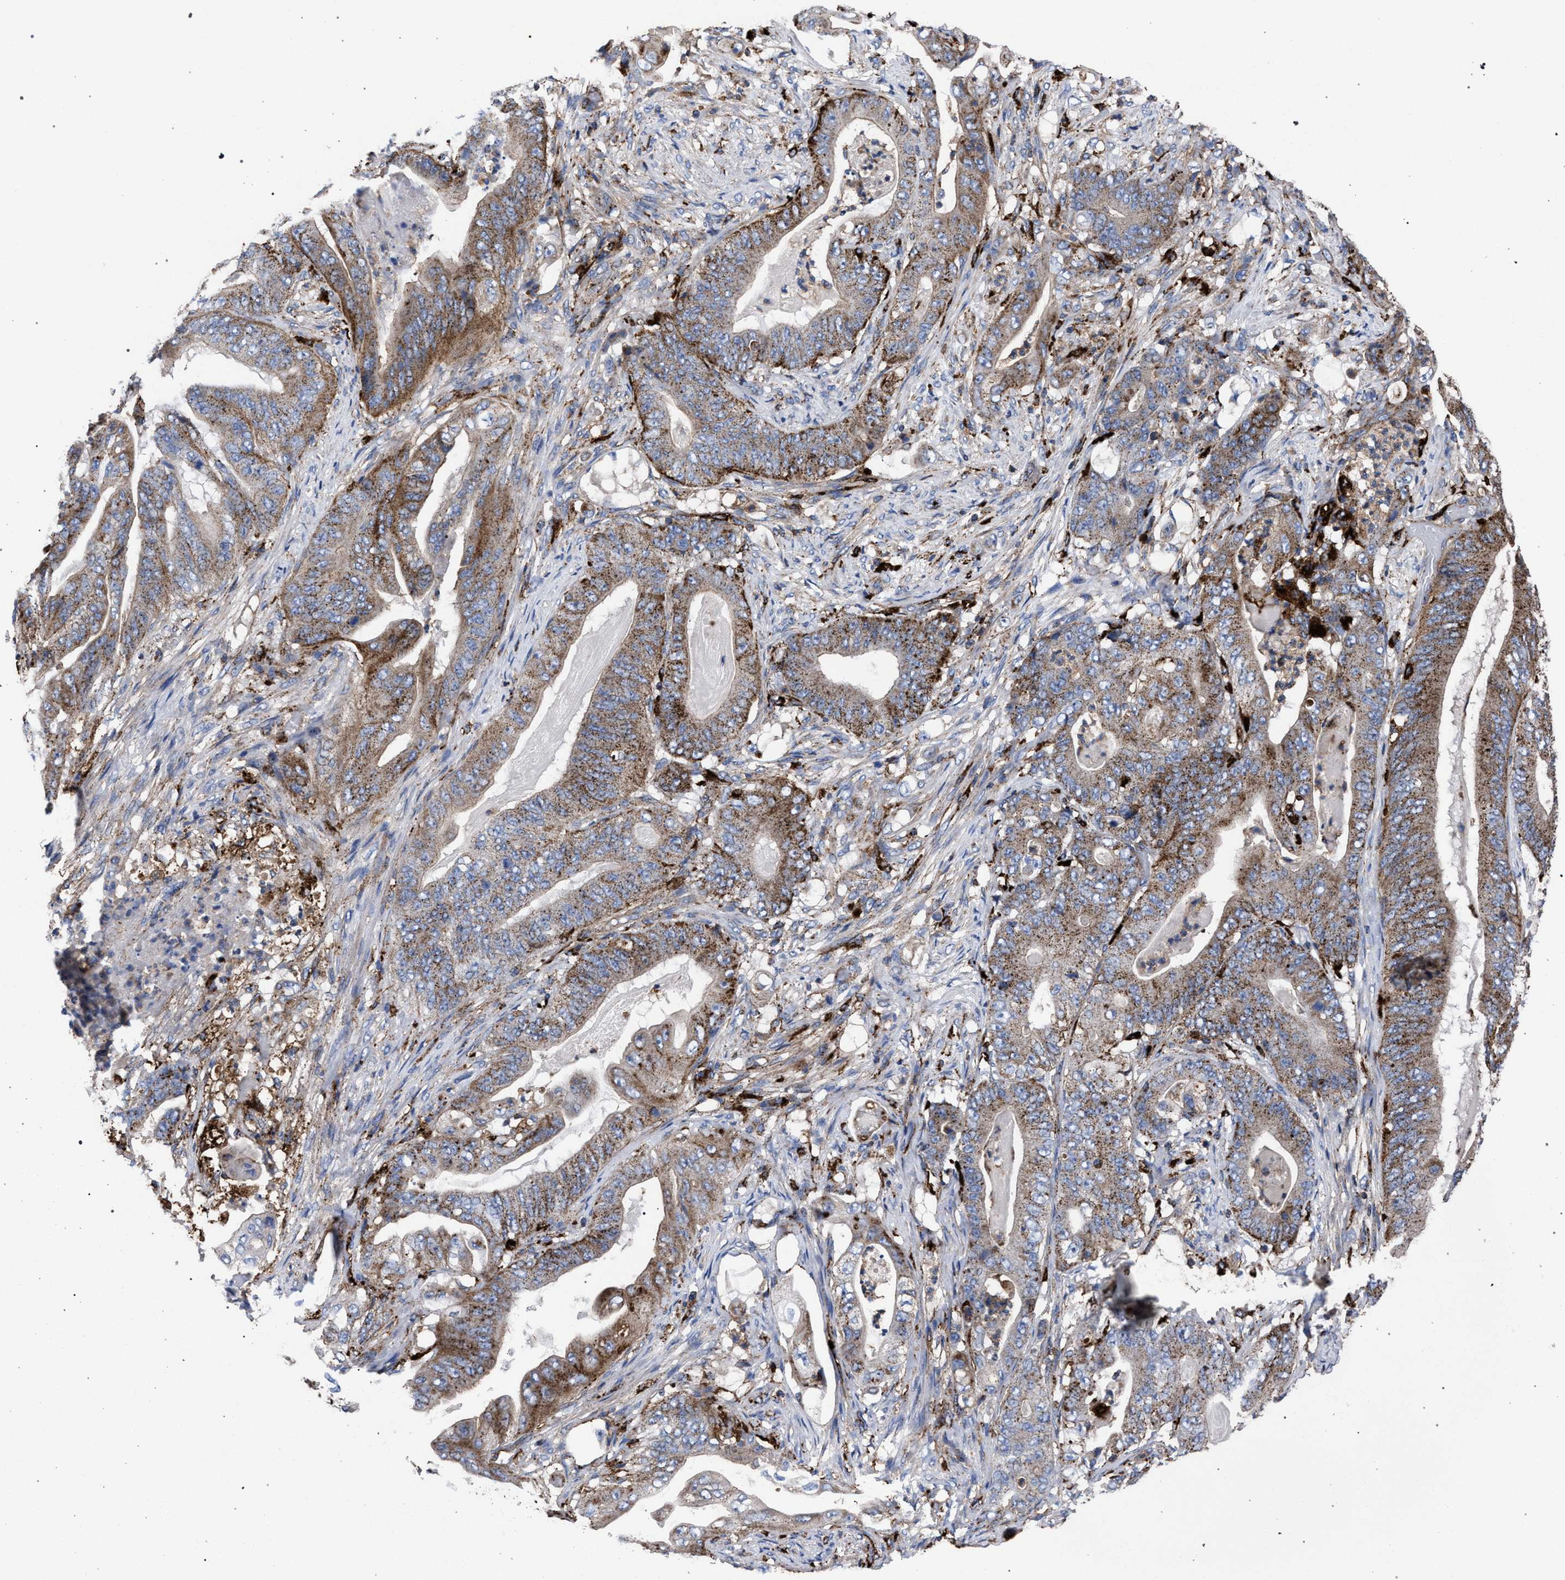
{"staining": {"intensity": "moderate", "quantity": ">75%", "location": "cytoplasmic/membranous"}, "tissue": "stomach cancer", "cell_type": "Tumor cells", "image_type": "cancer", "snomed": [{"axis": "morphology", "description": "Adenocarcinoma, NOS"}, {"axis": "topography", "description": "Stomach"}], "caption": "DAB (3,3'-diaminobenzidine) immunohistochemical staining of human stomach cancer (adenocarcinoma) exhibits moderate cytoplasmic/membranous protein staining in approximately >75% of tumor cells.", "gene": "PPT1", "patient": {"sex": "female", "age": 73}}